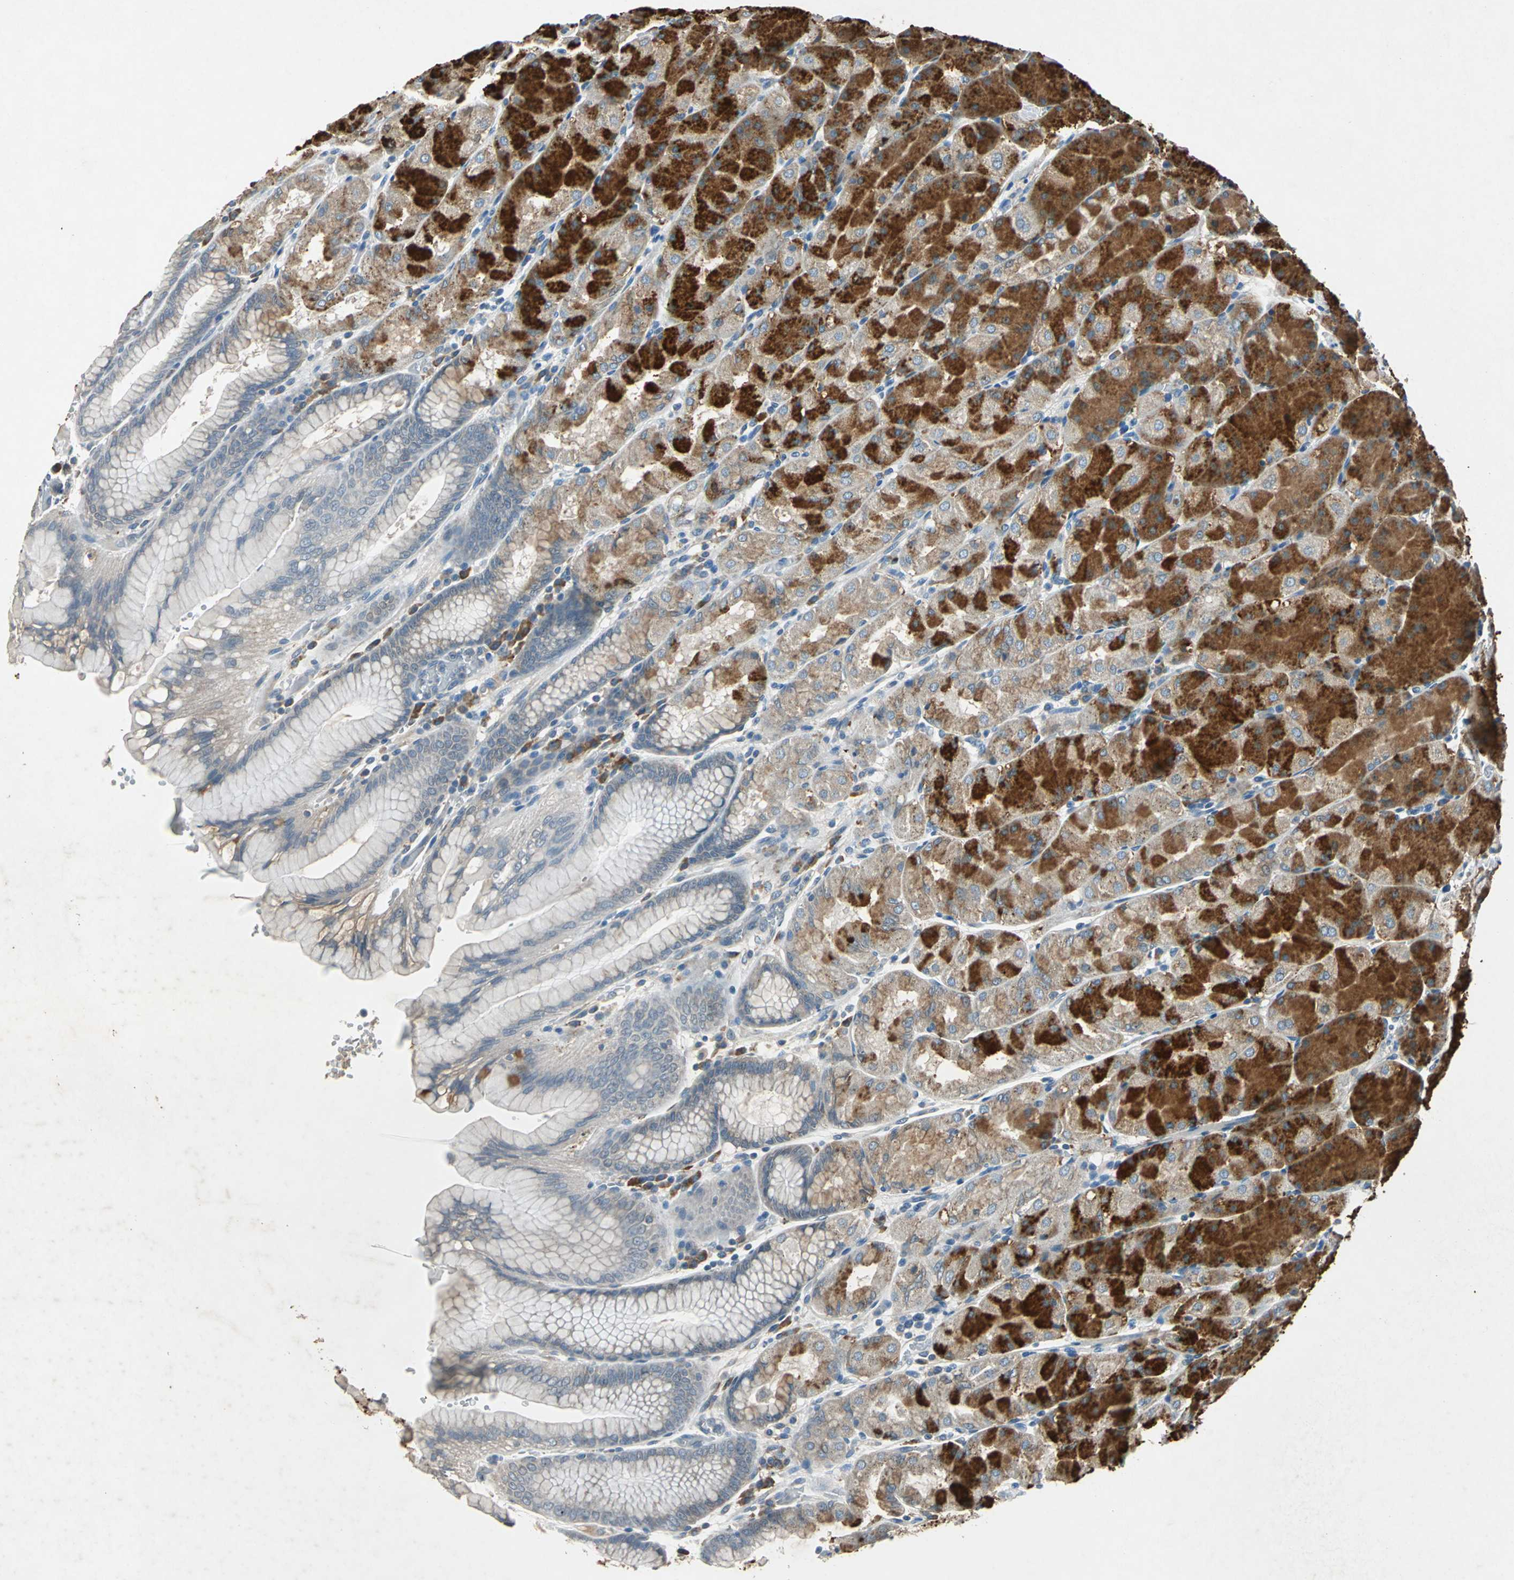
{"staining": {"intensity": "strong", "quantity": "25%-75%", "location": "cytoplasmic/membranous"}, "tissue": "stomach", "cell_type": "Glandular cells", "image_type": "normal", "snomed": [{"axis": "morphology", "description": "Normal tissue, NOS"}, {"axis": "topography", "description": "Stomach, upper"}, {"axis": "topography", "description": "Stomach"}], "caption": "Protein expression analysis of normal human stomach reveals strong cytoplasmic/membranous expression in about 25%-75% of glandular cells. (brown staining indicates protein expression, while blue staining denotes nuclei).", "gene": "SLC2A13", "patient": {"sex": "male", "age": 76}}